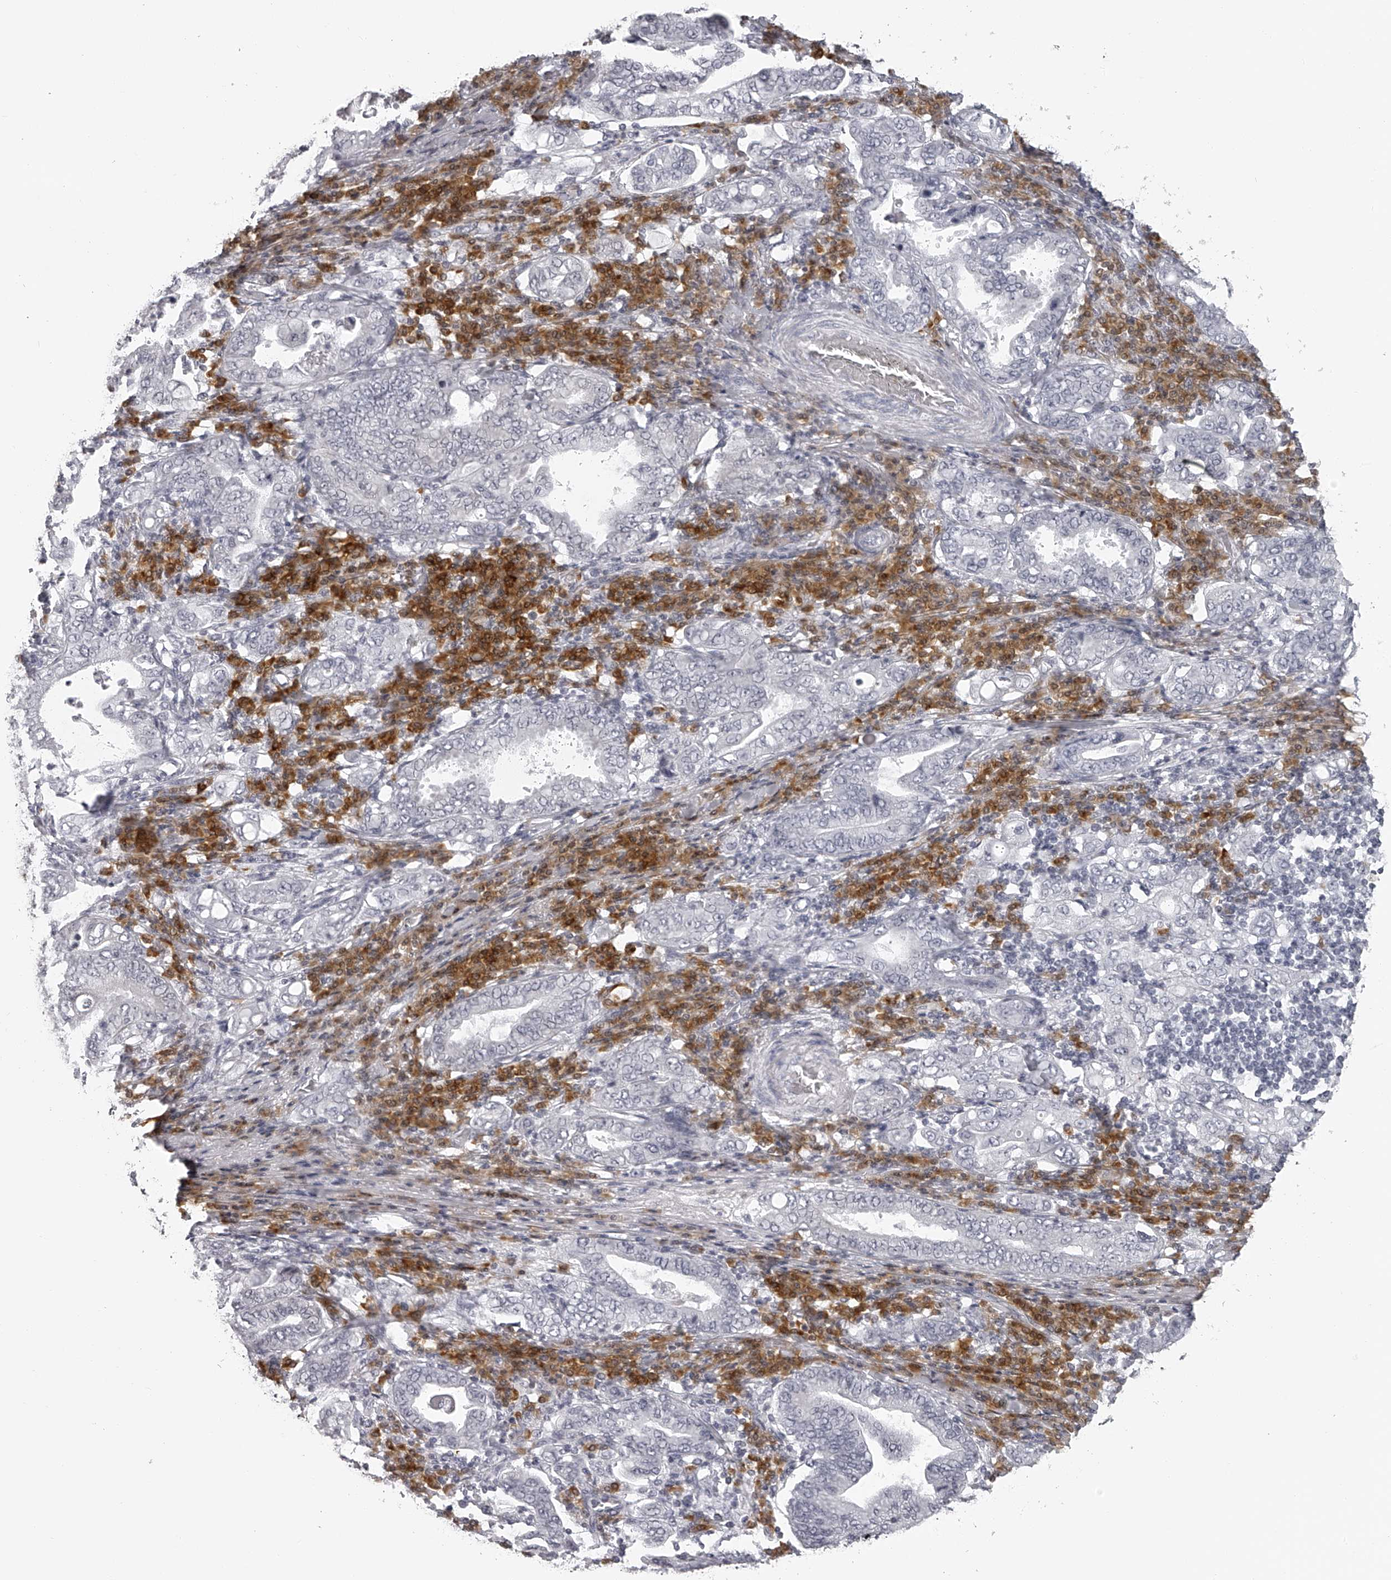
{"staining": {"intensity": "negative", "quantity": "none", "location": "none"}, "tissue": "stomach cancer", "cell_type": "Tumor cells", "image_type": "cancer", "snomed": [{"axis": "morphology", "description": "Normal tissue, NOS"}, {"axis": "morphology", "description": "Adenocarcinoma, NOS"}, {"axis": "topography", "description": "Esophagus"}, {"axis": "topography", "description": "Stomach, upper"}, {"axis": "topography", "description": "Peripheral nerve tissue"}], "caption": "IHC of stomach cancer (adenocarcinoma) demonstrates no expression in tumor cells. (DAB (3,3'-diaminobenzidine) immunohistochemistry (IHC), high magnification).", "gene": "SEC11C", "patient": {"sex": "male", "age": 62}}